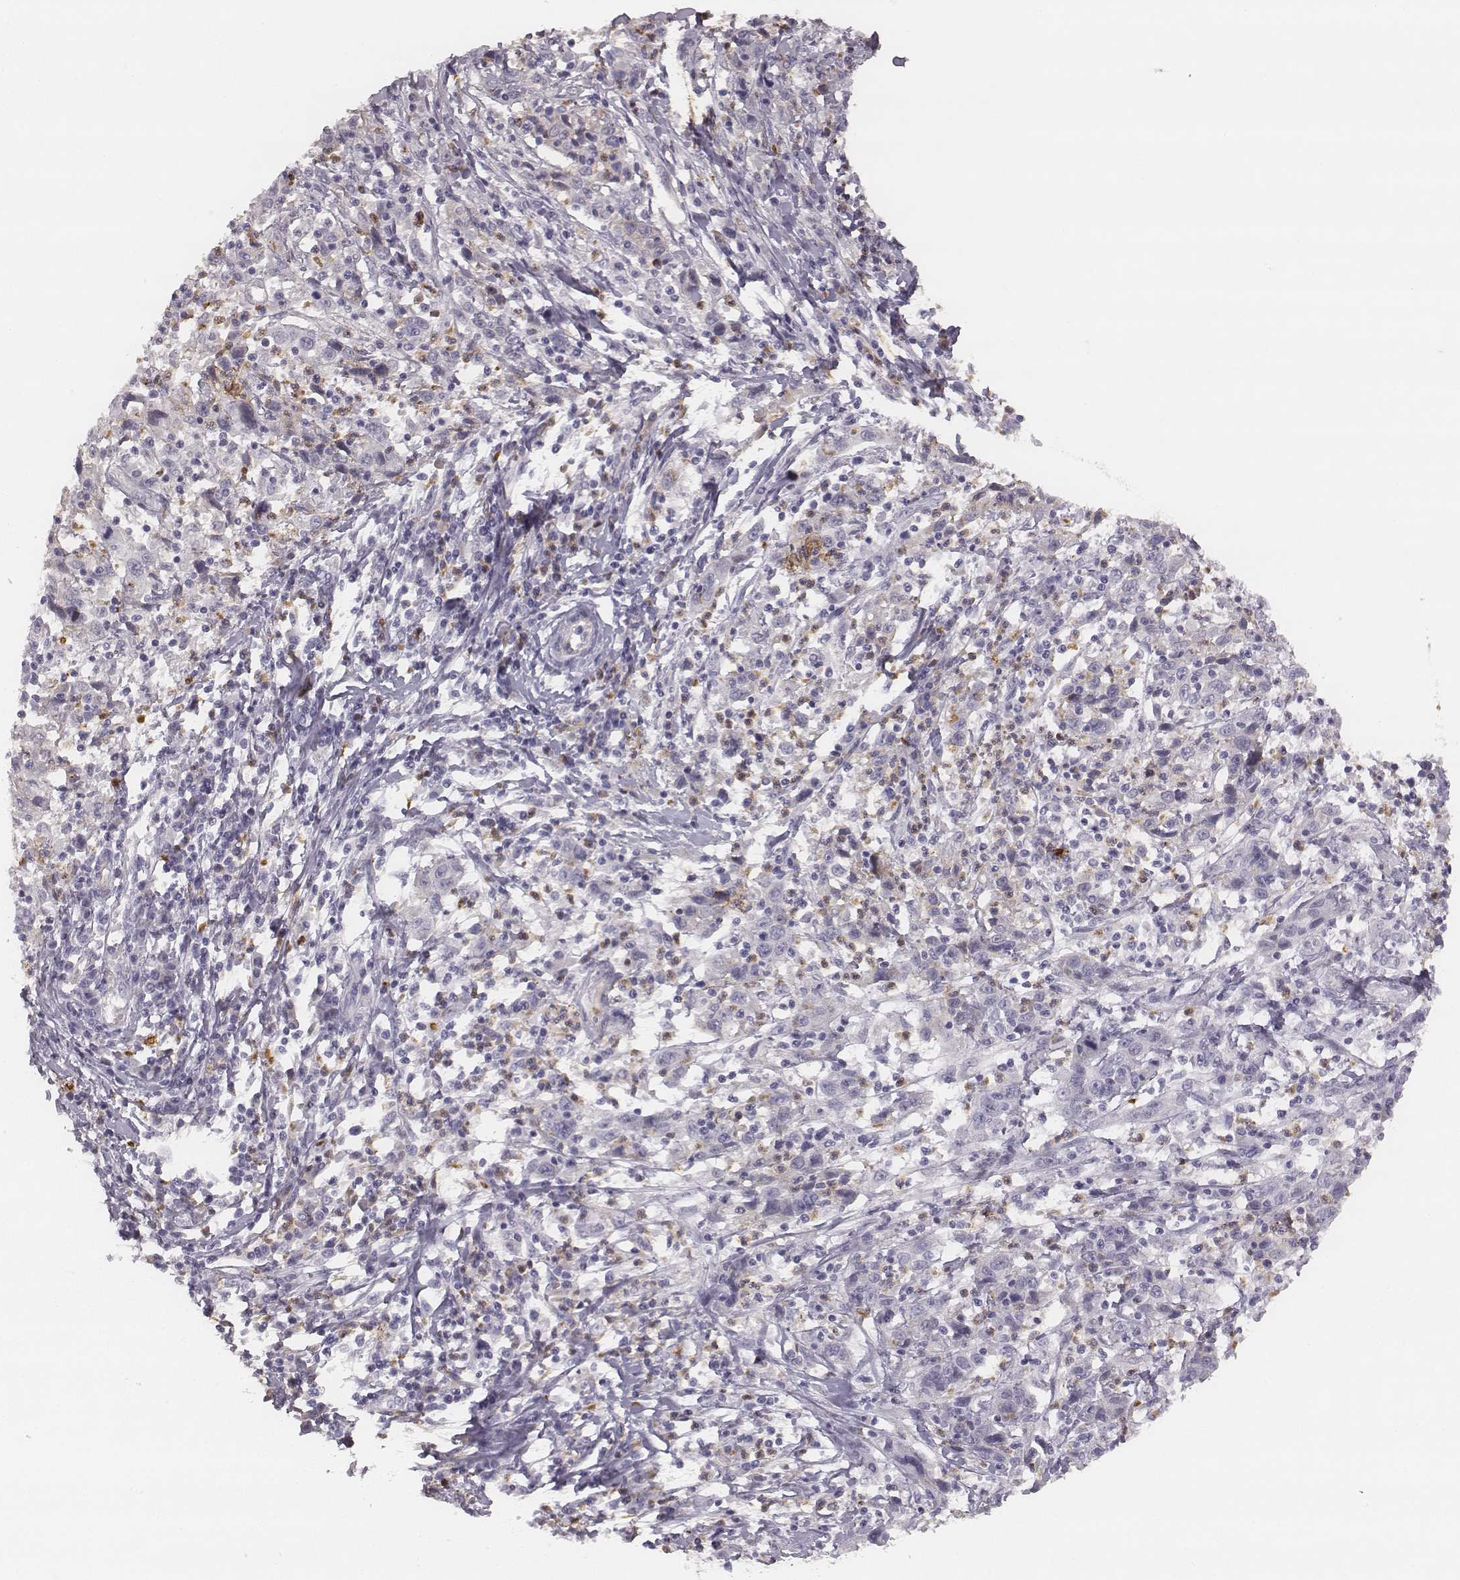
{"staining": {"intensity": "negative", "quantity": "none", "location": "none"}, "tissue": "cervical cancer", "cell_type": "Tumor cells", "image_type": "cancer", "snomed": [{"axis": "morphology", "description": "Squamous cell carcinoma, NOS"}, {"axis": "topography", "description": "Cervix"}], "caption": "This is an IHC photomicrograph of human cervical squamous cell carcinoma. There is no positivity in tumor cells.", "gene": "KCNJ12", "patient": {"sex": "female", "age": 46}}